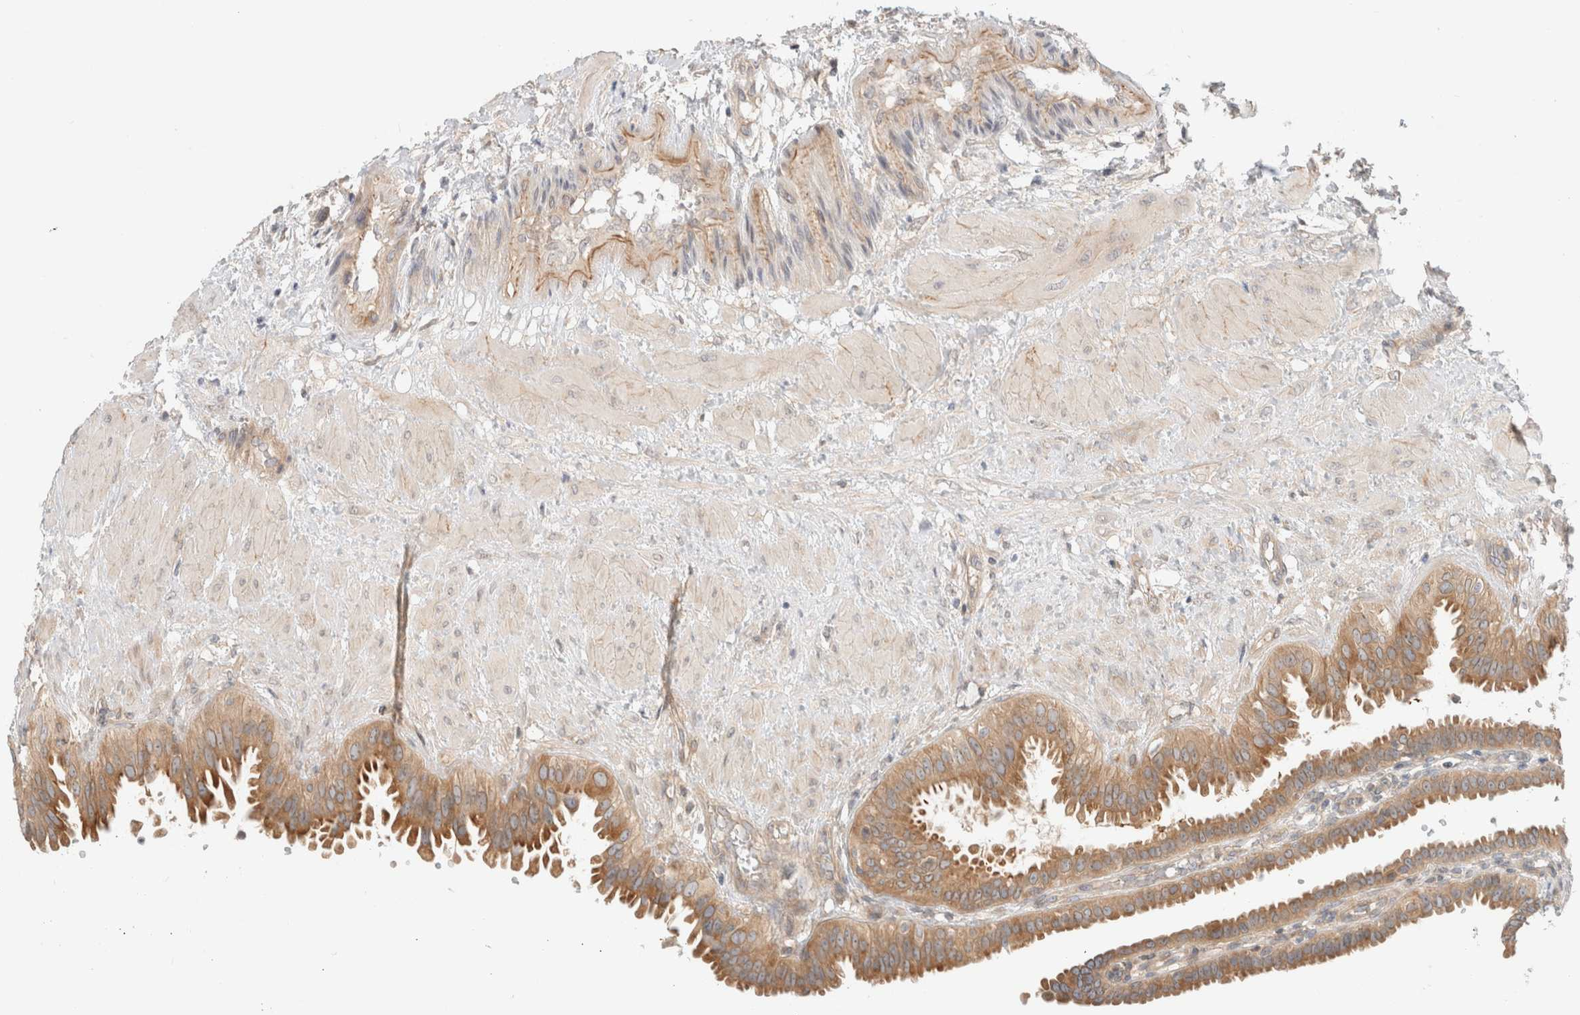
{"staining": {"intensity": "moderate", "quantity": ">75%", "location": "cytoplasmic/membranous"}, "tissue": "fallopian tube", "cell_type": "Glandular cells", "image_type": "normal", "snomed": [{"axis": "morphology", "description": "Normal tissue, NOS"}, {"axis": "topography", "description": "Fallopian tube"}, {"axis": "topography", "description": "Placenta"}], "caption": "Approximately >75% of glandular cells in normal human fallopian tube exhibit moderate cytoplasmic/membranous protein positivity as visualized by brown immunohistochemical staining.", "gene": "MARK3", "patient": {"sex": "female", "age": 34}}